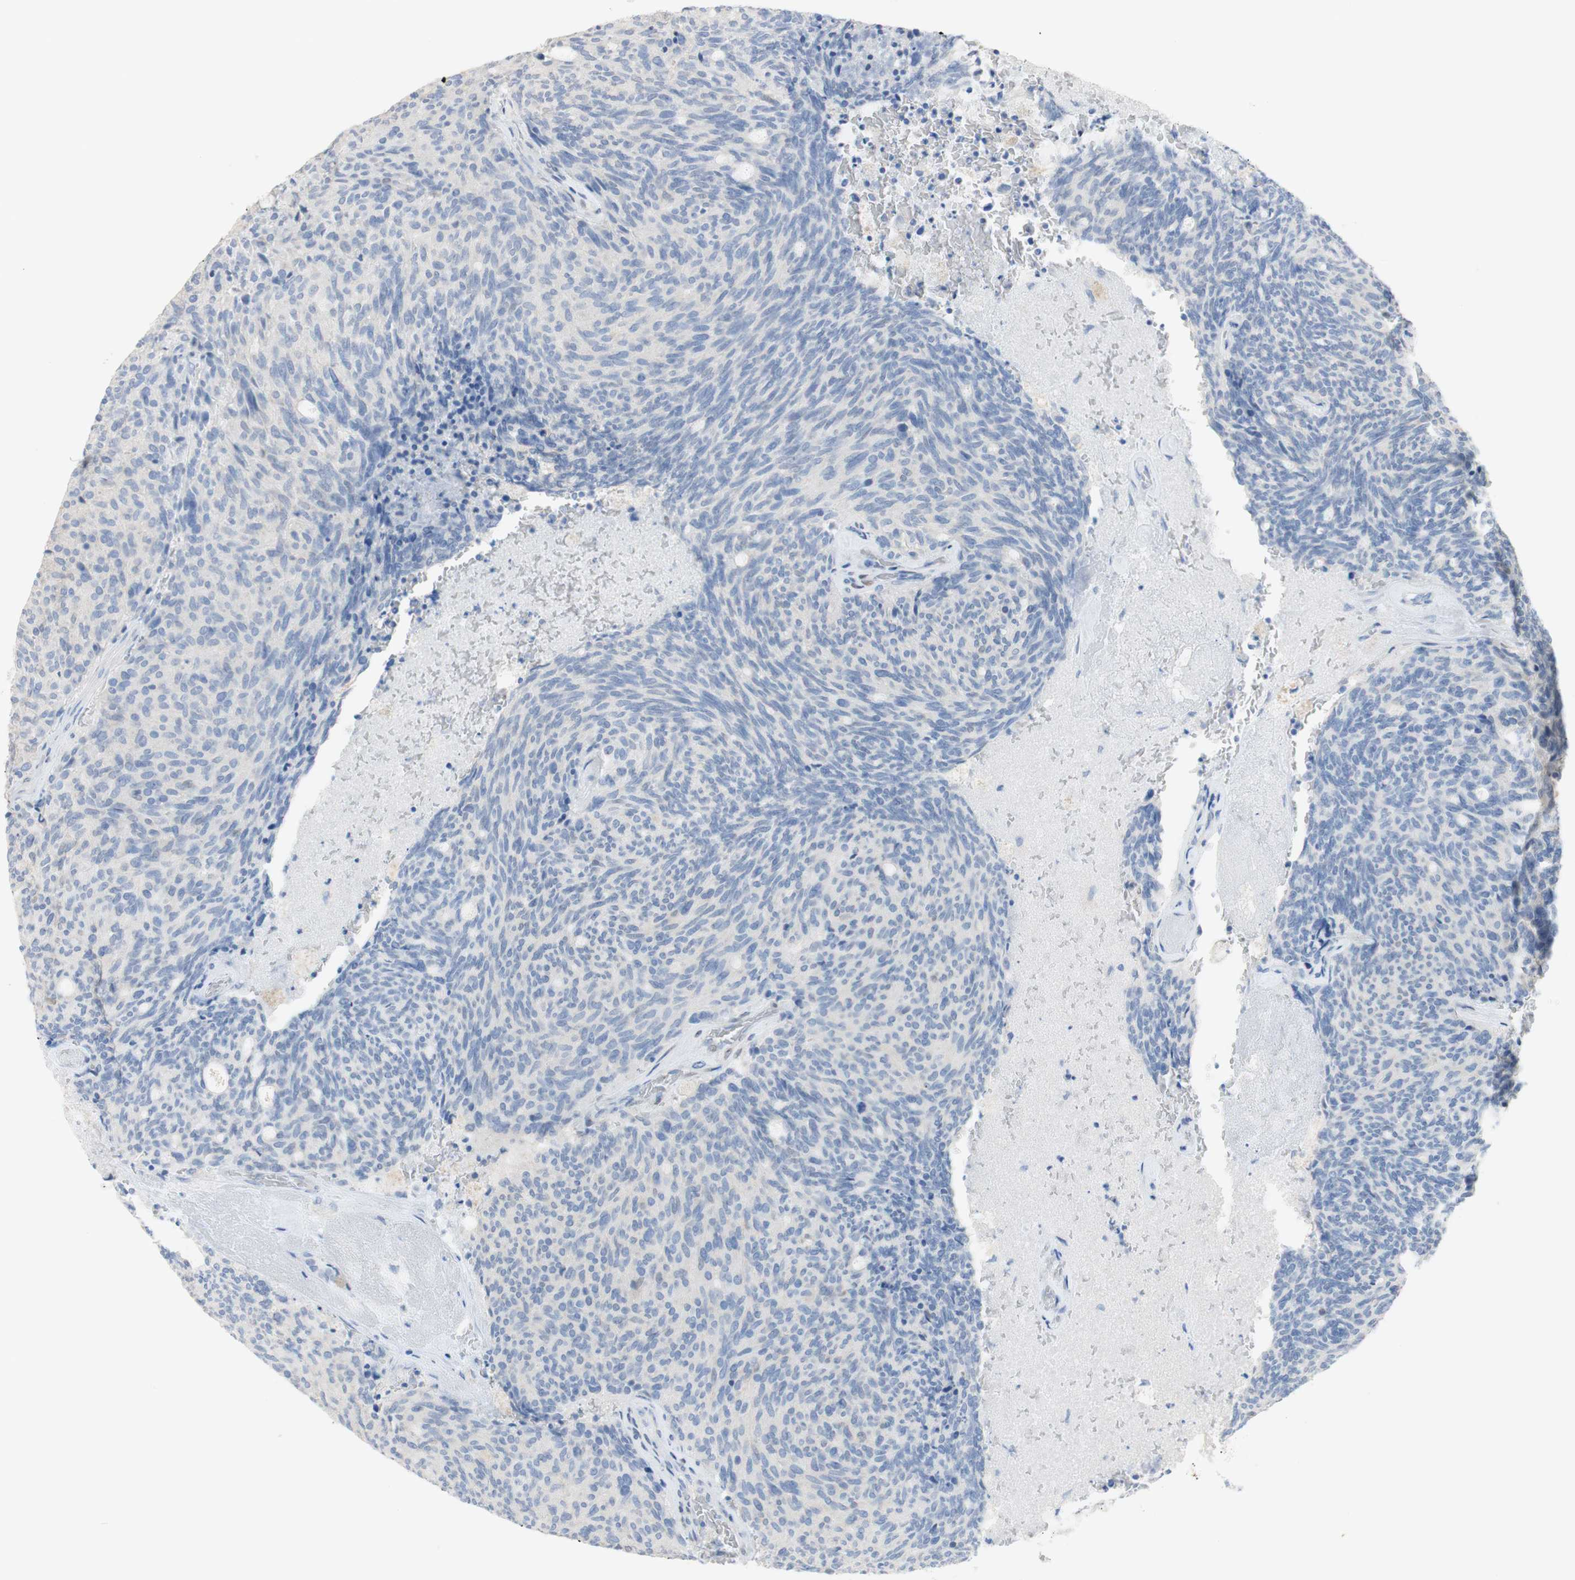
{"staining": {"intensity": "negative", "quantity": "none", "location": "none"}, "tissue": "carcinoid", "cell_type": "Tumor cells", "image_type": "cancer", "snomed": [{"axis": "morphology", "description": "Carcinoid, malignant, NOS"}, {"axis": "topography", "description": "Pancreas"}], "caption": "This is an IHC micrograph of carcinoid (malignant). There is no positivity in tumor cells.", "gene": "SELENBP1", "patient": {"sex": "female", "age": 54}}